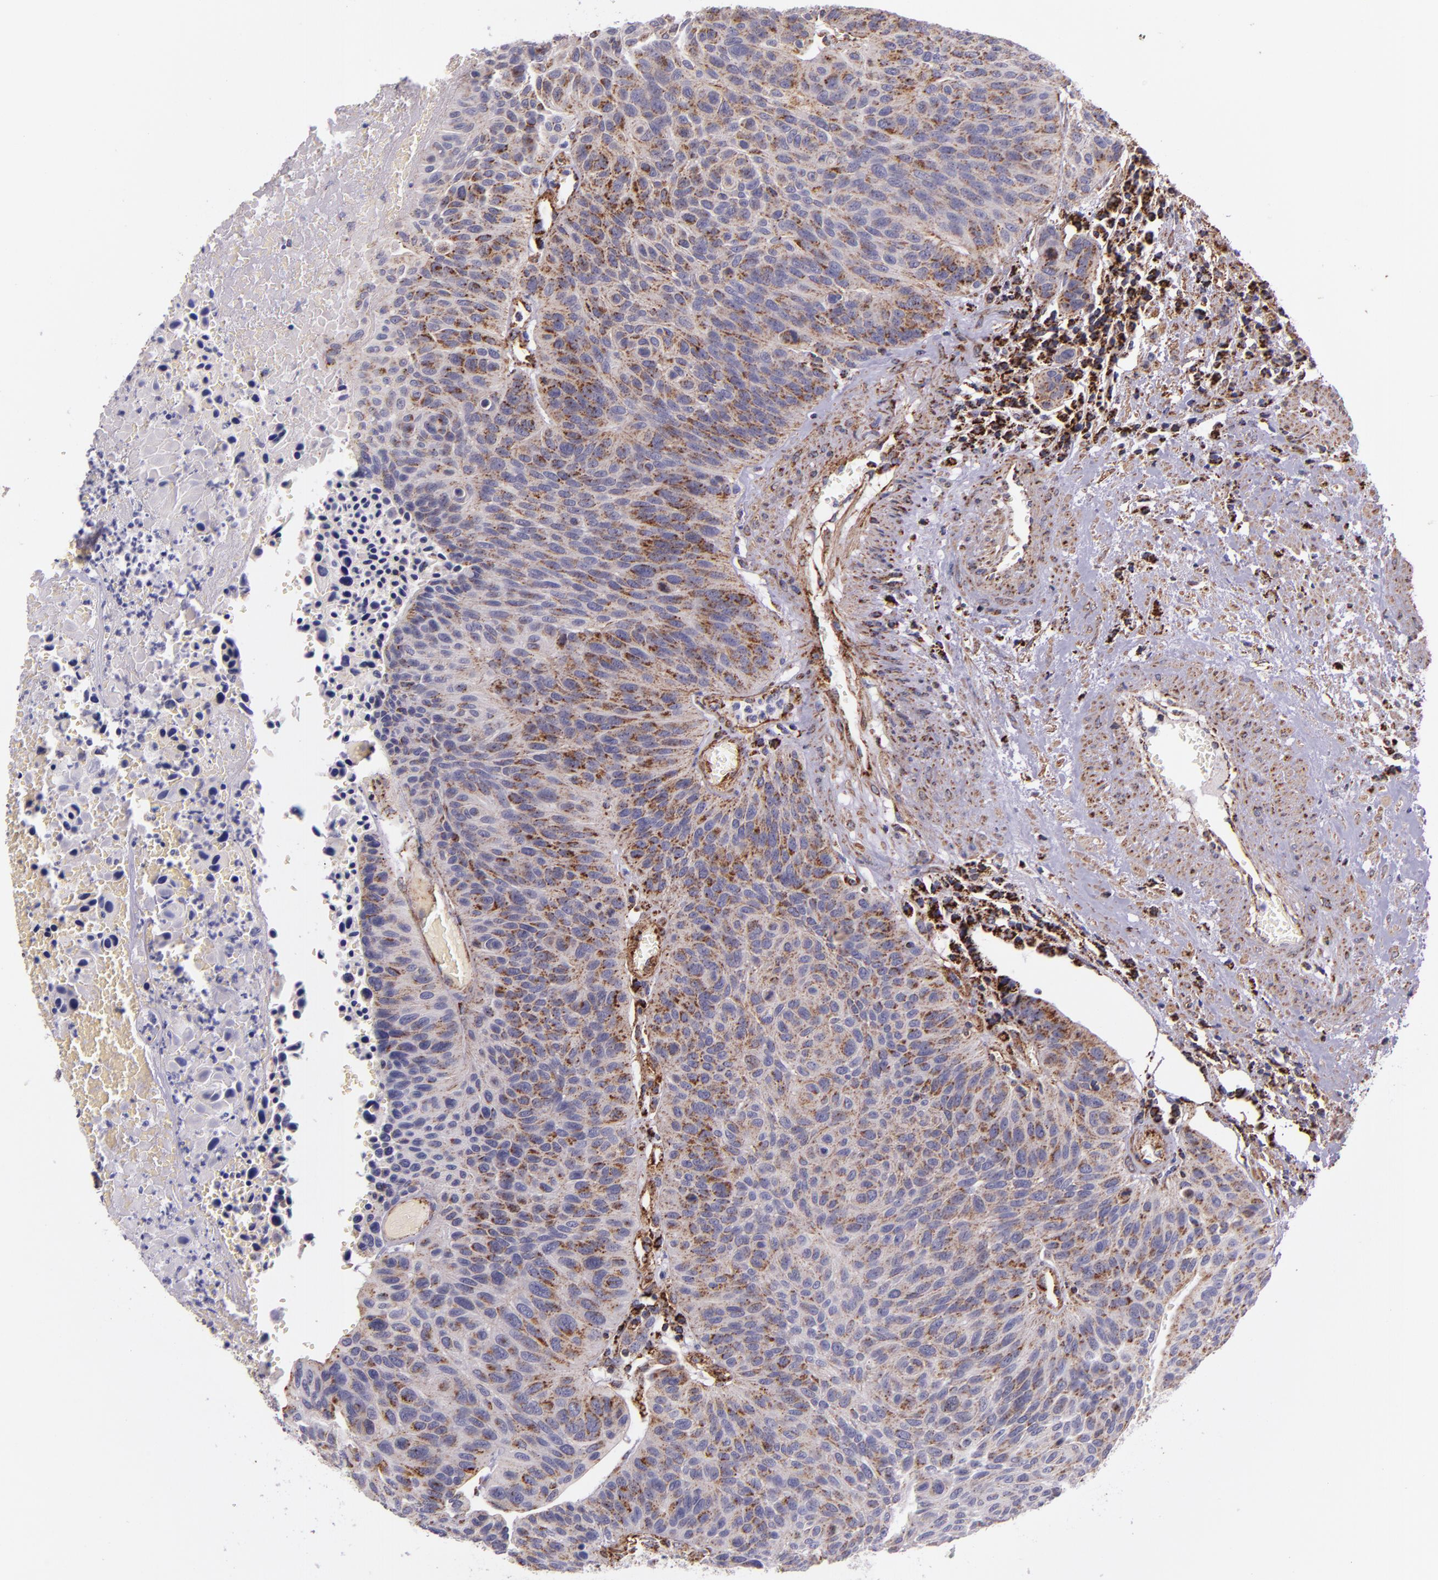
{"staining": {"intensity": "moderate", "quantity": "25%-75%", "location": "cytoplasmic/membranous"}, "tissue": "urothelial cancer", "cell_type": "Tumor cells", "image_type": "cancer", "snomed": [{"axis": "morphology", "description": "Urothelial carcinoma, High grade"}, {"axis": "topography", "description": "Urinary bladder"}], "caption": "A brown stain labels moderate cytoplasmic/membranous positivity of a protein in human high-grade urothelial carcinoma tumor cells. (IHC, brightfield microscopy, high magnification).", "gene": "IDH3G", "patient": {"sex": "male", "age": 66}}